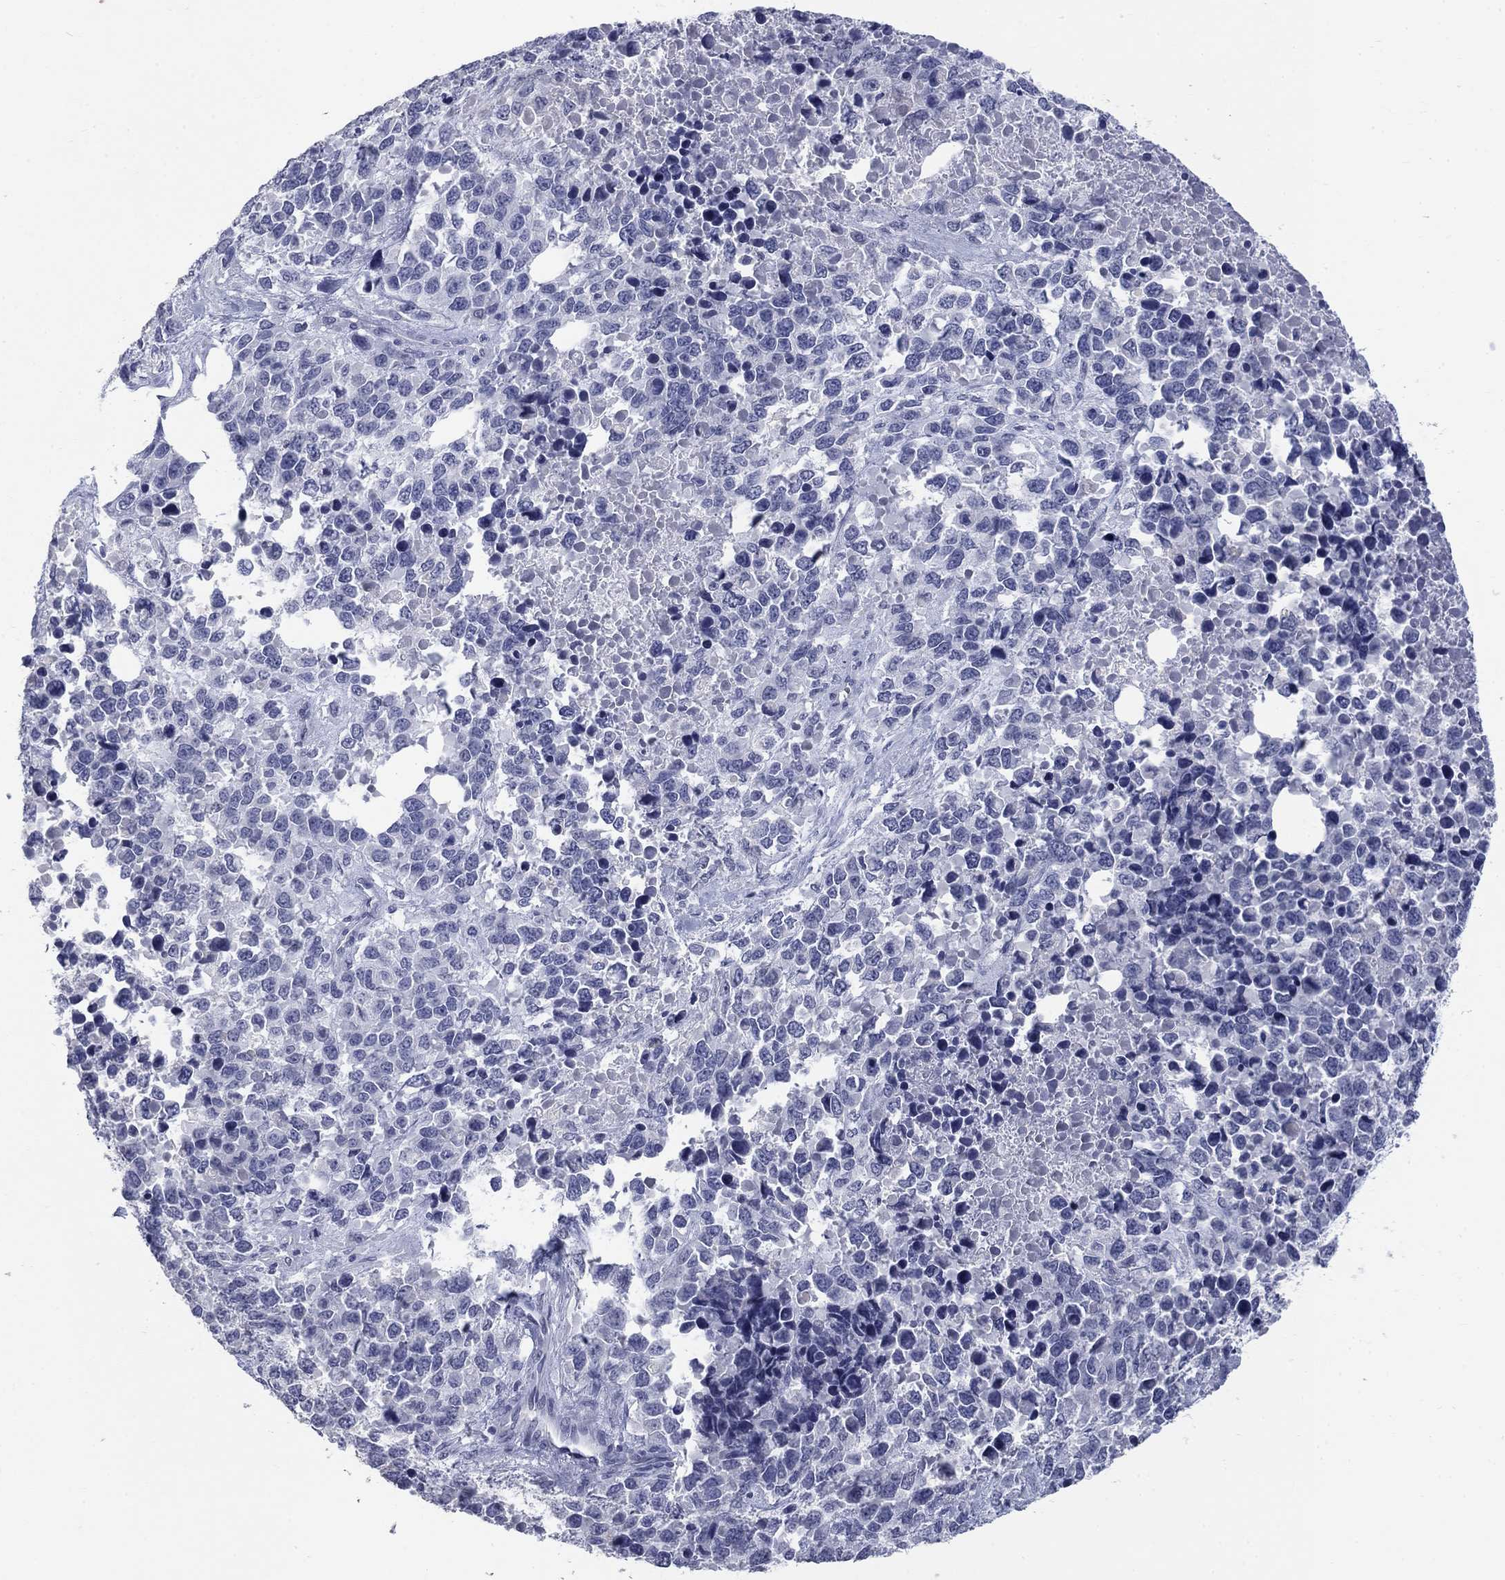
{"staining": {"intensity": "negative", "quantity": "none", "location": "none"}, "tissue": "melanoma", "cell_type": "Tumor cells", "image_type": "cancer", "snomed": [{"axis": "morphology", "description": "Malignant melanoma, Metastatic site"}, {"axis": "topography", "description": "Skin"}], "caption": "Malignant melanoma (metastatic site) was stained to show a protein in brown. There is no significant positivity in tumor cells.", "gene": "ELAVL4", "patient": {"sex": "male", "age": 84}}